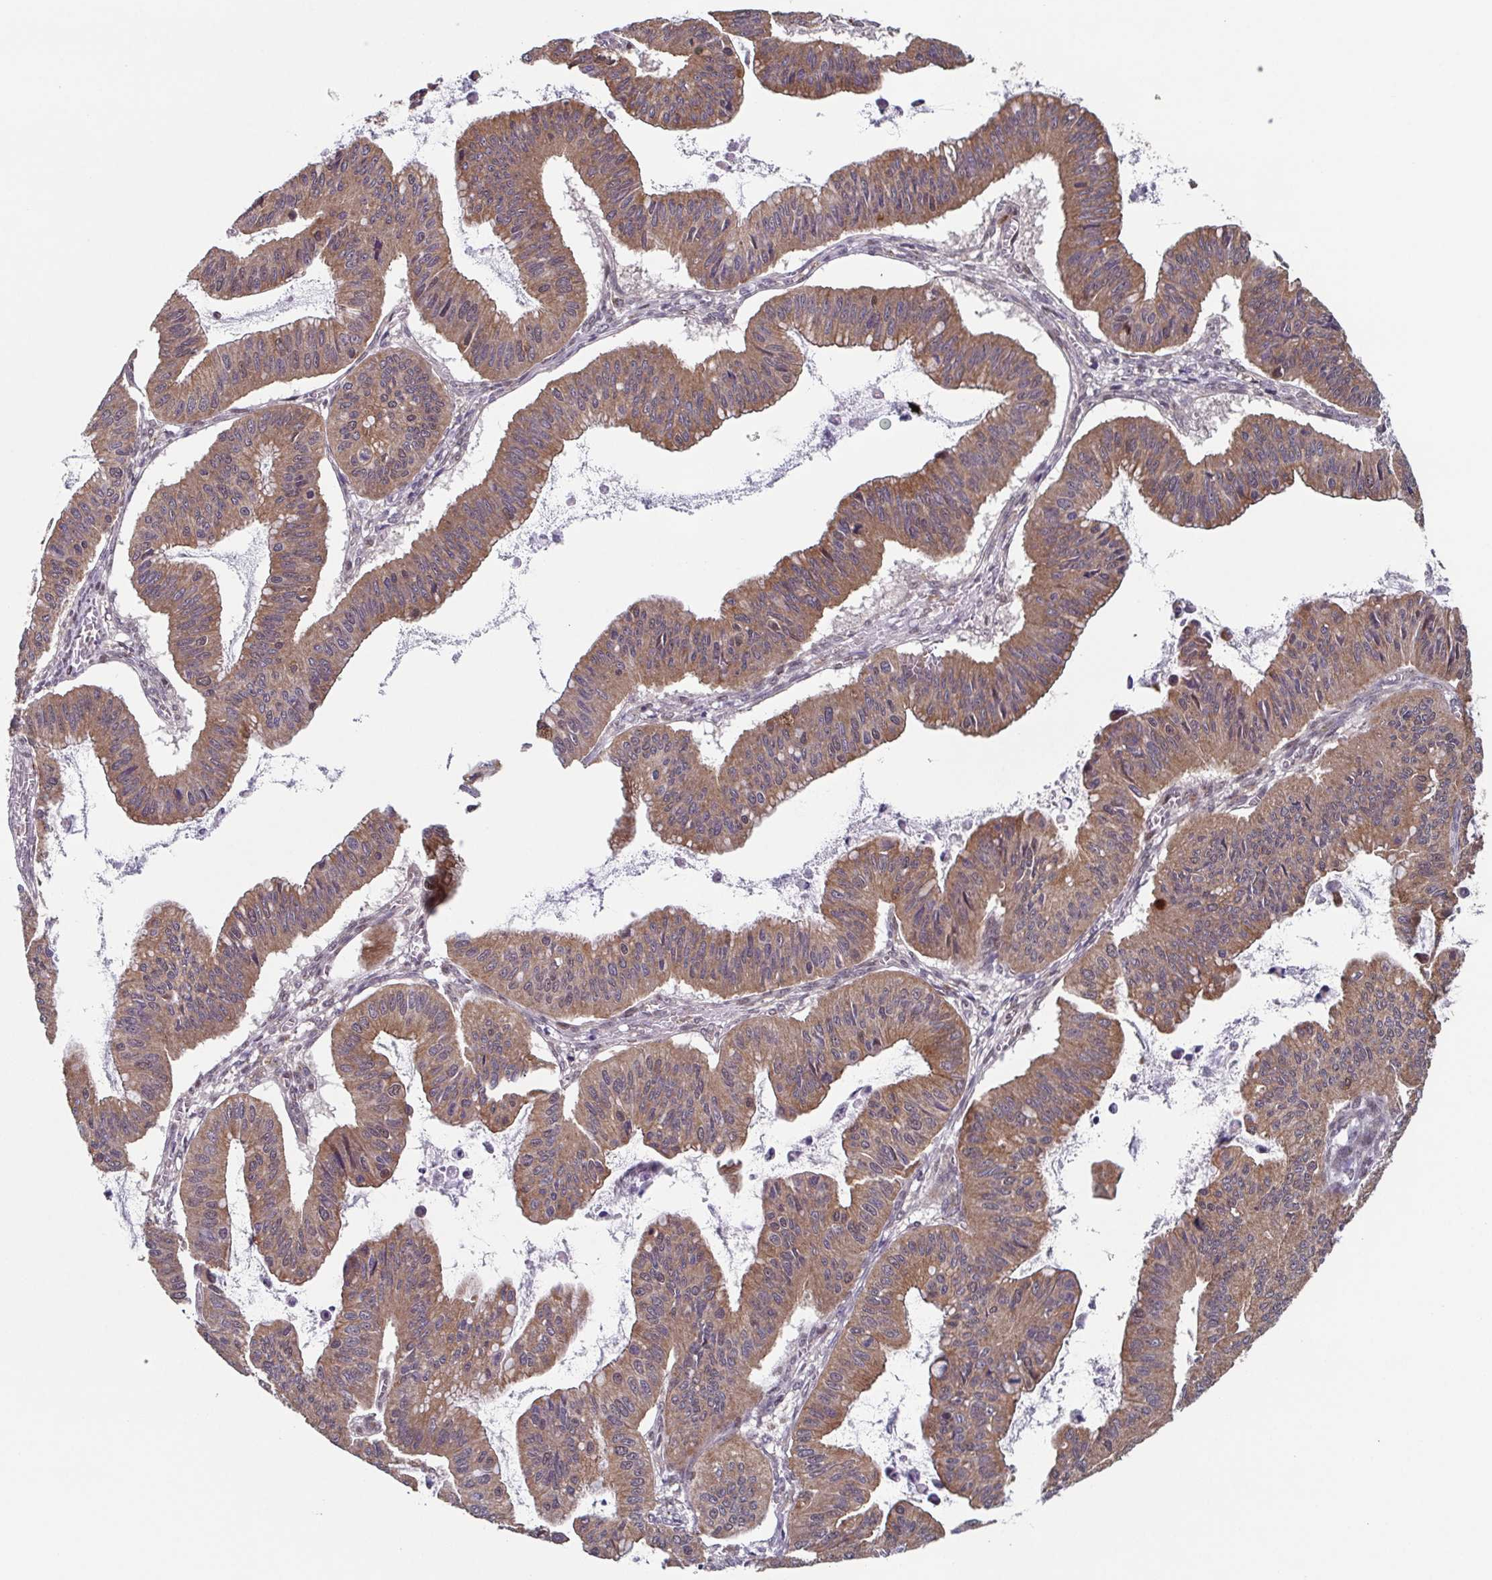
{"staining": {"intensity": "moderate", "quantity": ">75%", "location": "cytoplasmic/membranous"}, "tissue": "ovarian cancer", "cell_type": "Tumor cells", "image_type": "cancer", "snomed": [{"axis": "morphology", "description": "Cystadenocarcinoma, mucinous, NOS"}, {"axis": "topography", "description": "Ovary"}], "caption": "Immunohistochemical staining of human ovarian cancer shows medium levels of moderate cytoplasmic/membranous positivity in about >75% of tumor cells.", "gene": "TTC19", "patient": {"sex": "female", "age": 72}}